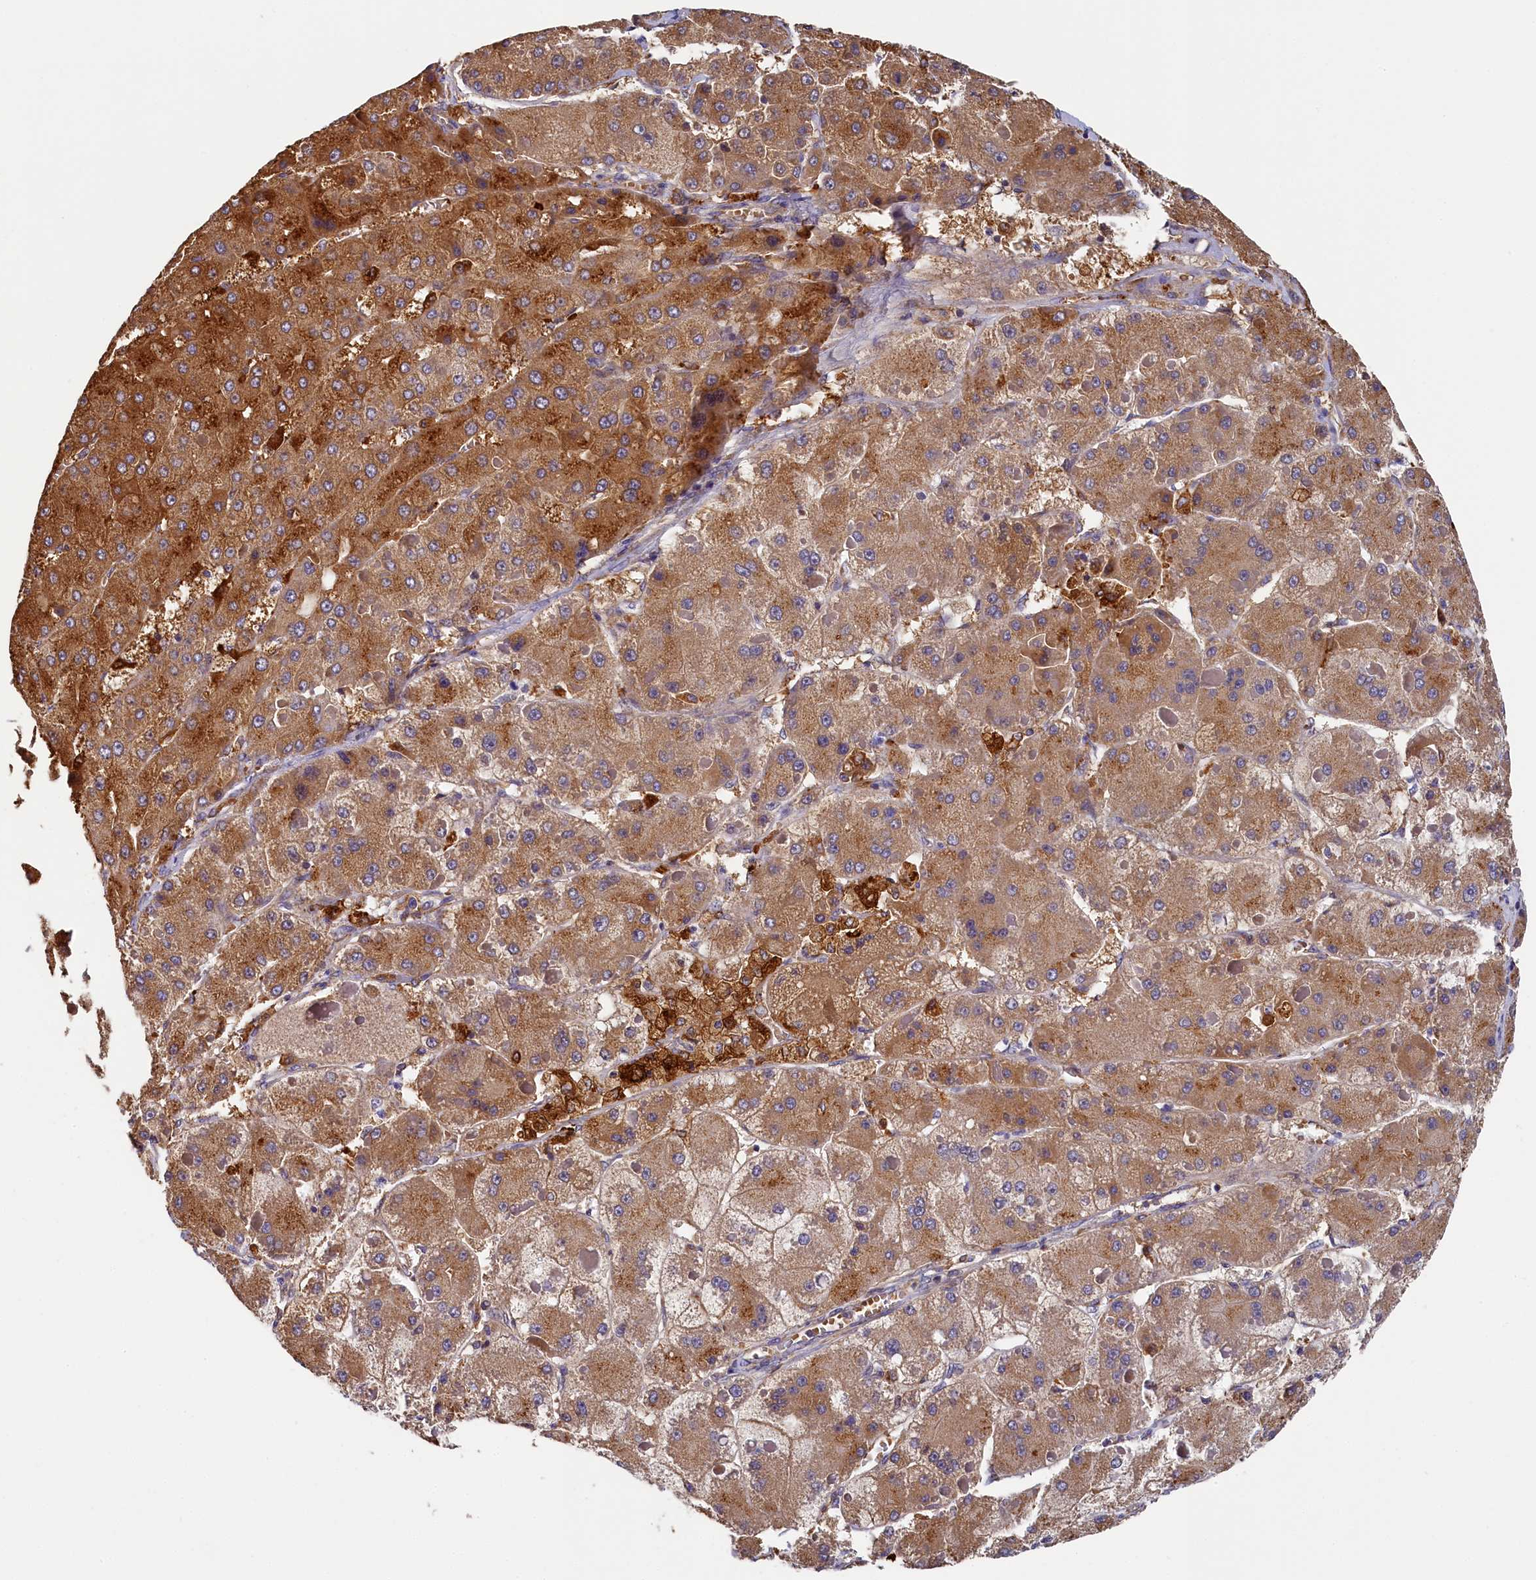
{"staining": {"intensity": "moderate", "quantity": ">75%", "location": "cytoplasmic/membranous"}, "tissue": "liver cancer", "cell_type": "Tumor cells", "image_type": "cancer", "snomed": [{"axis": "morphology", "description": "Carcinoma, Hepatocellular, NOS"}, {"axis": "topography", "description": "Liver"}], "caption": "Immunohistochemical staining of liver cancer shows medium levels of moderate cytoplasmic/membranous expression in about >75% of tumor cells.", "gene": "SEC31B", "patient": {"sex": "female", "age": 73}}